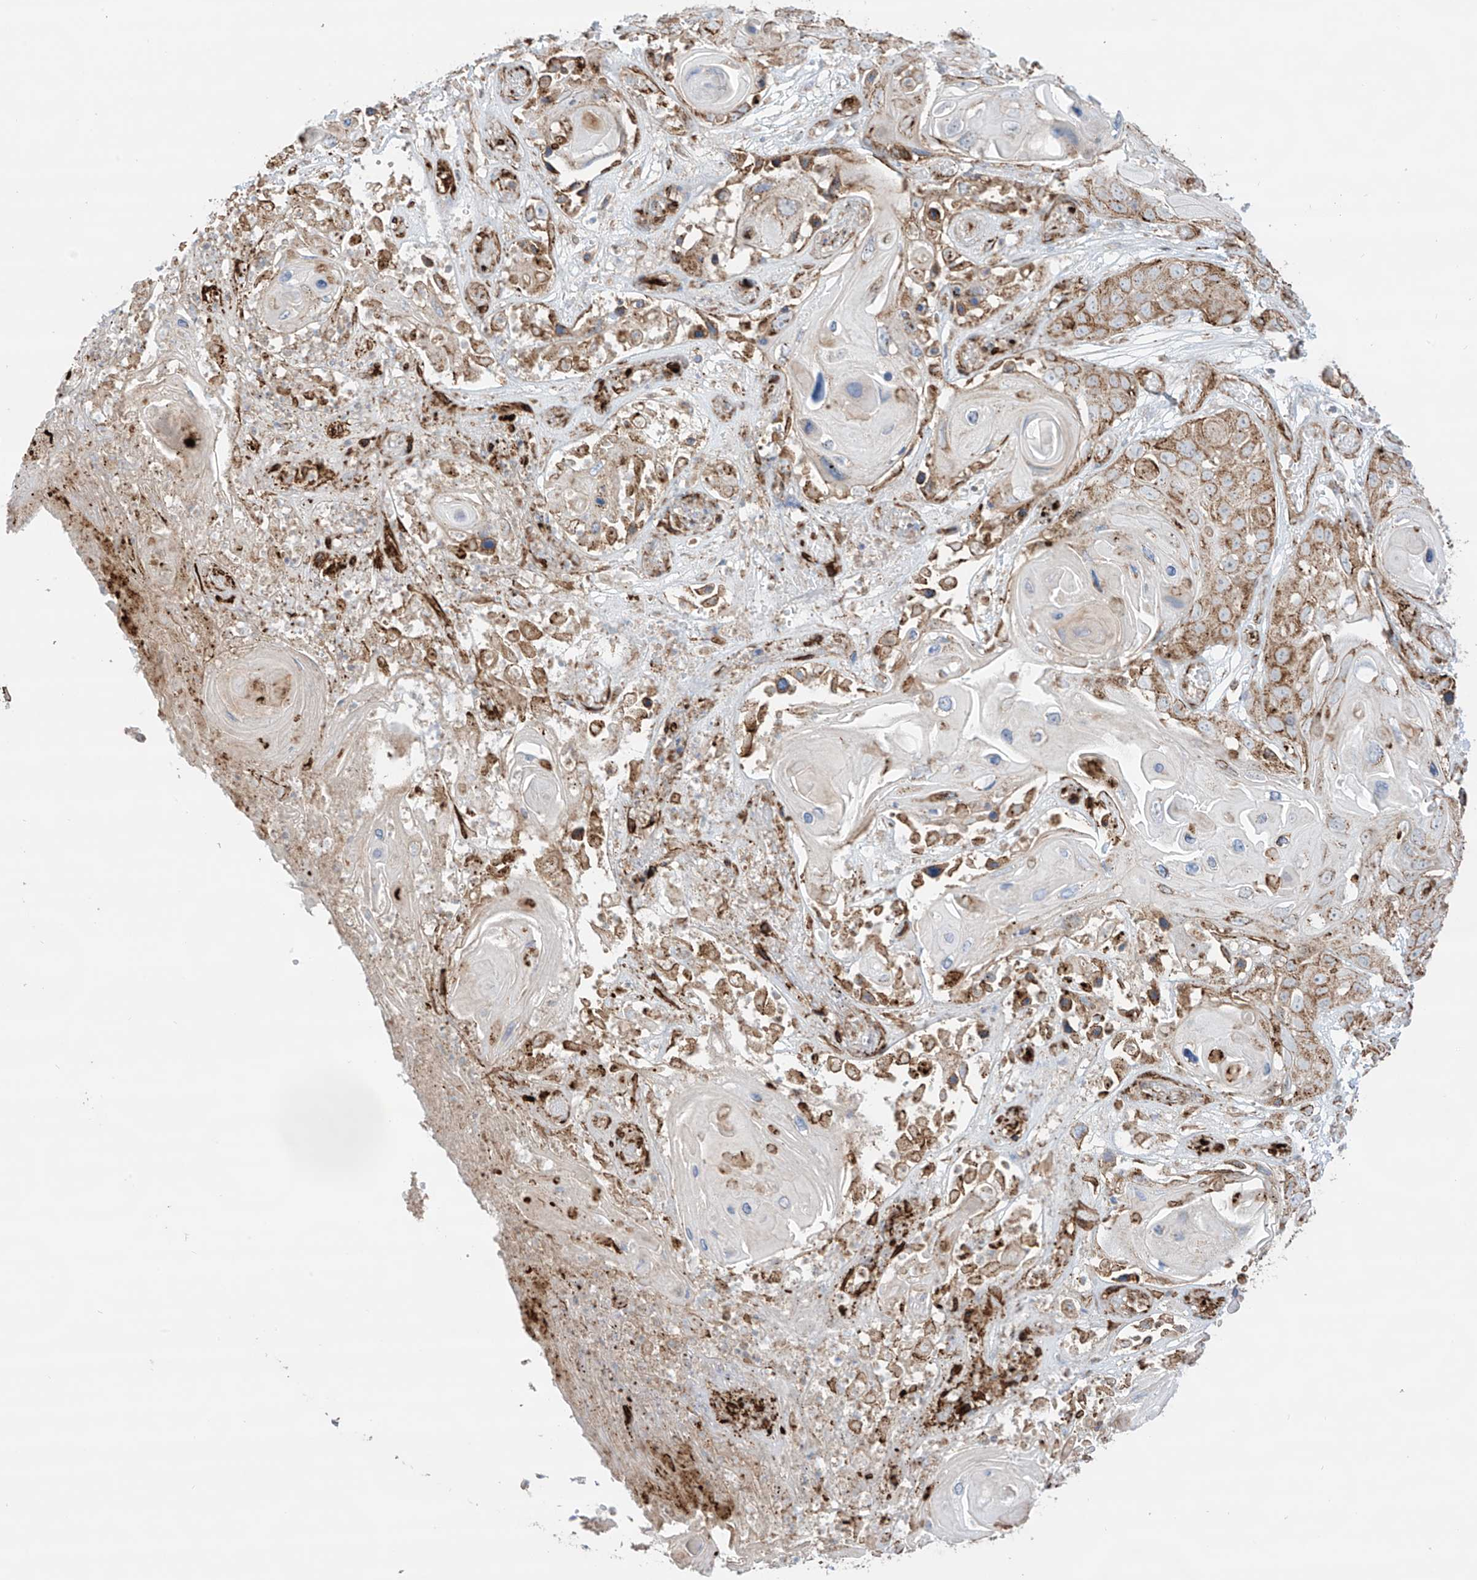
{"staining": {"intensity": "moderate", "quantity": "25%-75%", "location": "cytoplasmic/membranous"}, "tissue": "skin cancer", "cell_type": "Tumor cells", "image_type": "cancer", "snomed": [{"axis": "morphology", "description": "Squamous cell carcinoma, NOS"}, {"axis": "topography", "description": "Skin"}], "caption": "Brown immunohistochemical staining in human skin cancer (squamous cell carcinoma) reveals moderate cytoplasmic/membranous staining in approximately 25%-75% of tumor cells. (brown staining indicates protein expression, while blue staining denotes nuclei).", "gene": "ABCB7", "patient": {"sex": "male", "age": 55}}